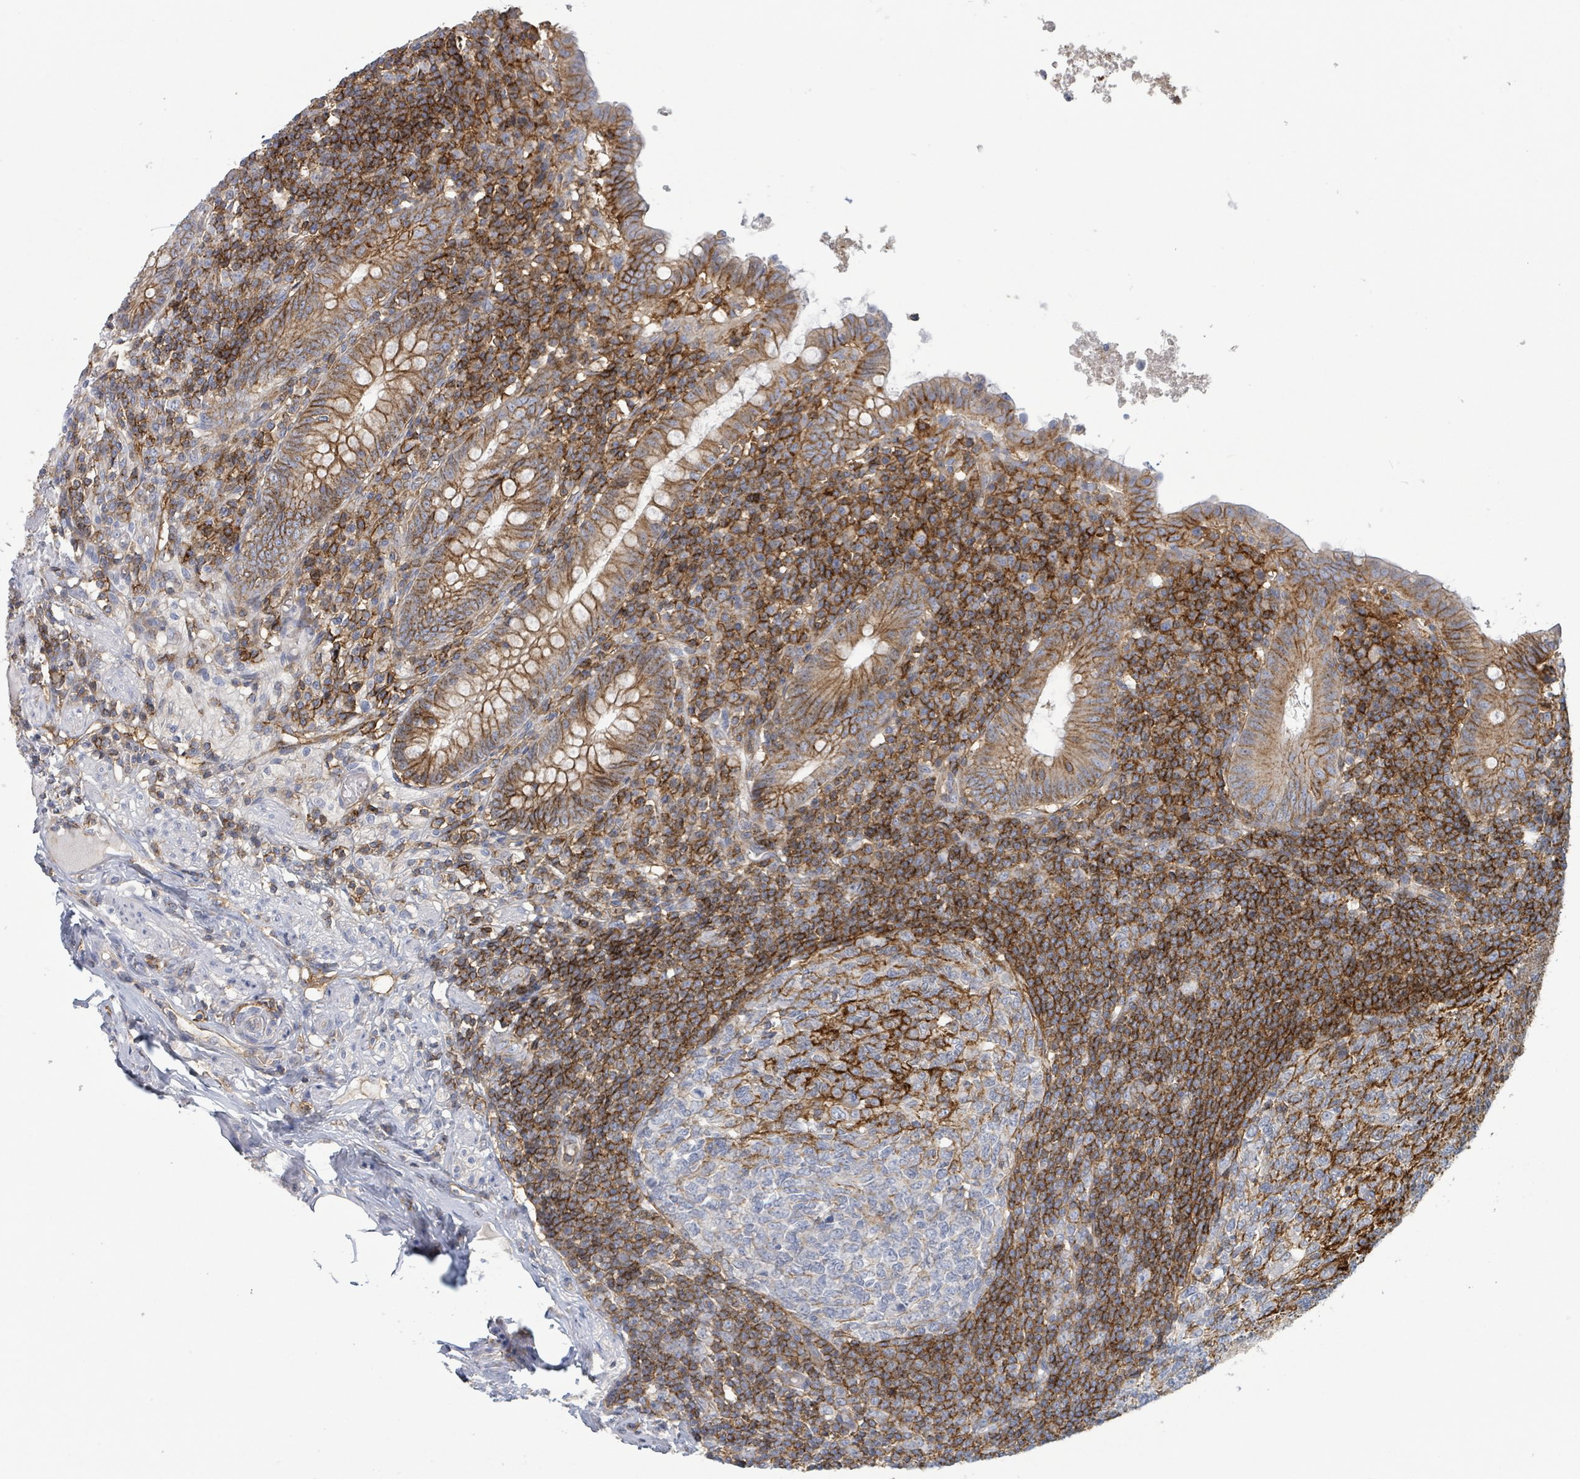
{"staining": {"intensity": "strong", "quantity": "25%-75%", "location": "cytoplasmic/membranous"}, "tissue": "appendix", "cell_type": "Glandular cells", "image_type": "normal", "snomed": [{"axis": "morphology", "description": "Normal tissue, NOS"}, {"axis": "topography", "description": "Appendix"}], "caption": "Strong cytoplasmic/membranous expression is present in approximately 25%-75% of glandular cells in unremarkable appendix. (DAB IHC, brown staining for protein, blue staining for nuclei).", "gene": "TNFRSF14", "patient": {"sex": "male", "age": 83}}